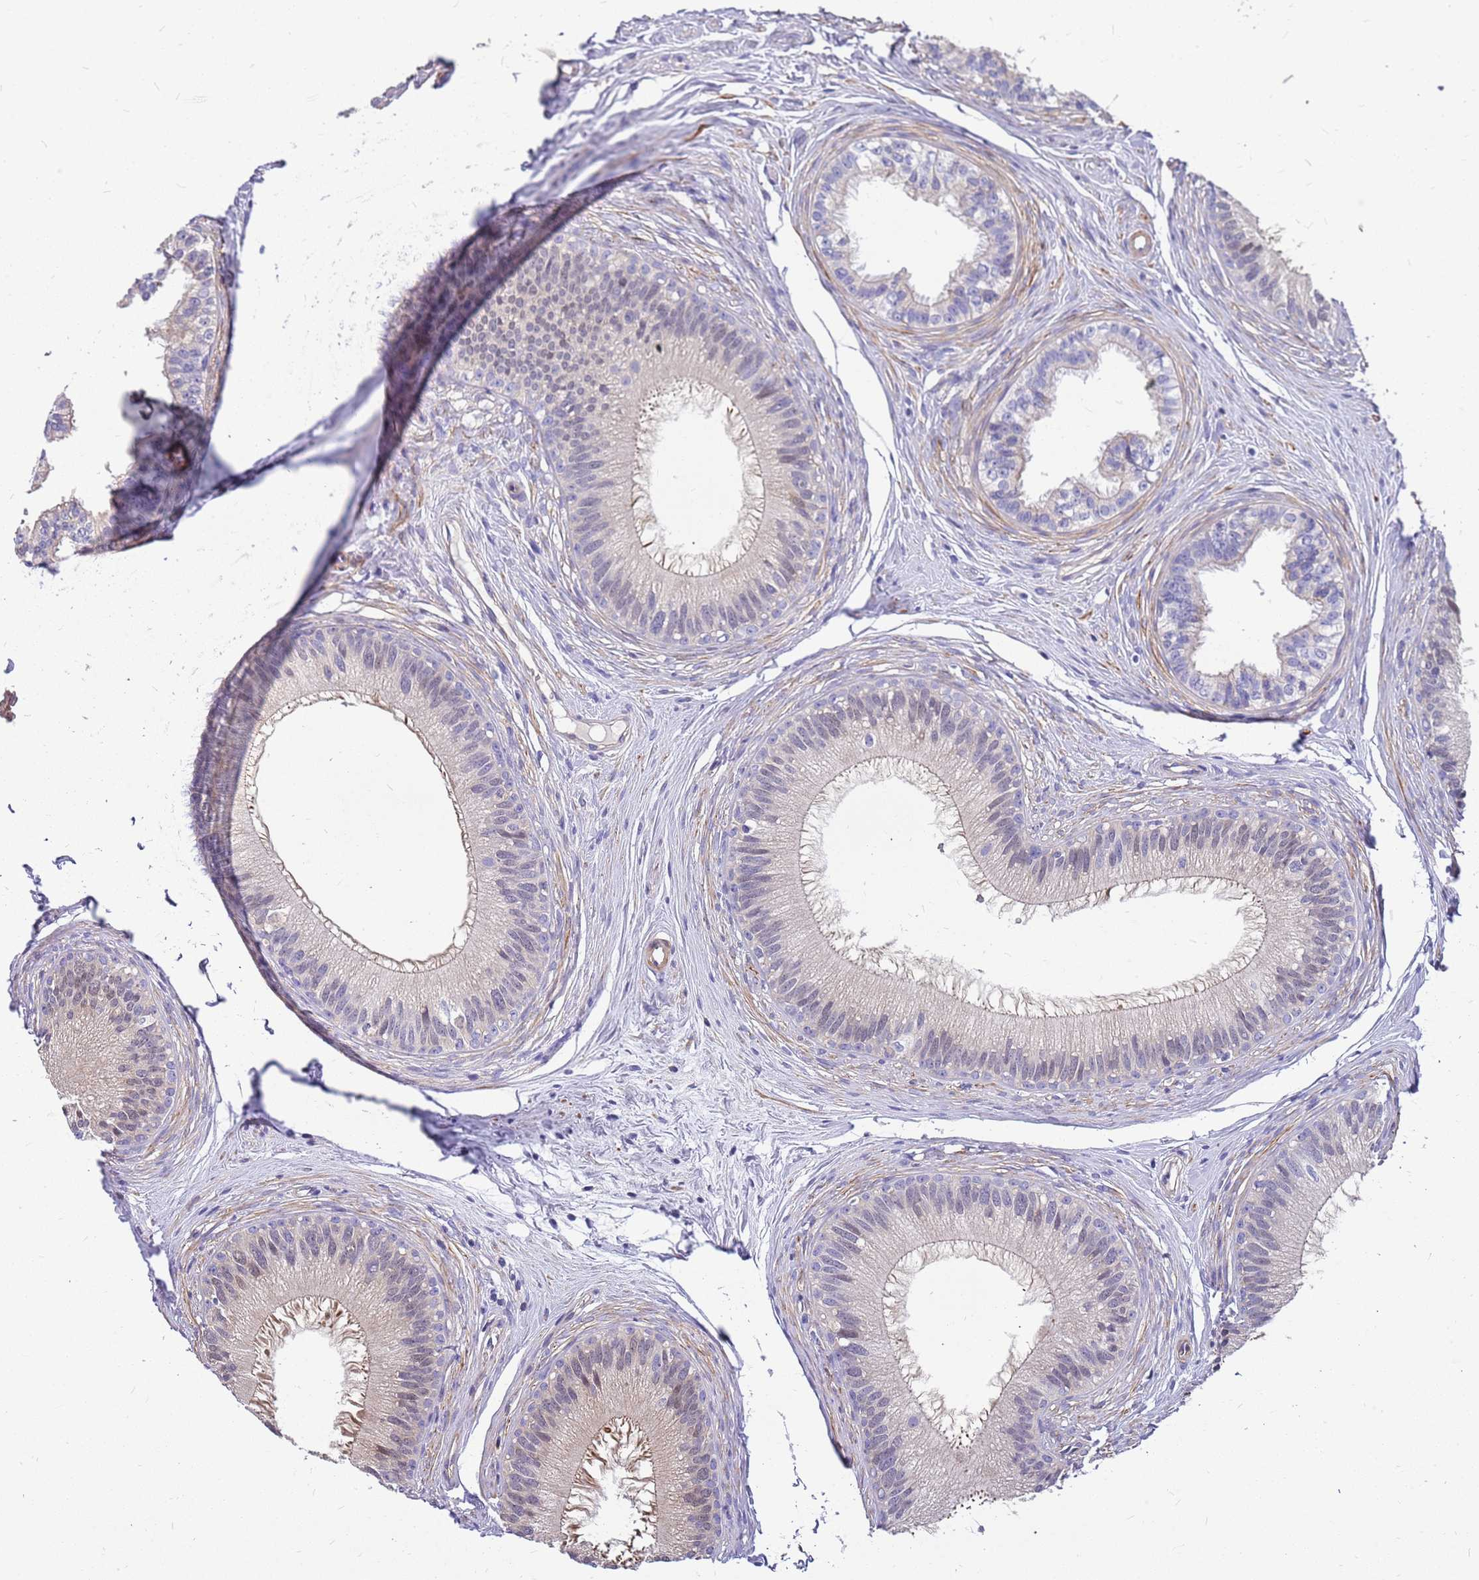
{"staining": {"intensity": "negative", "quantity": "none", "location": "none"}, "tissue": "epididymis", "cell_type": "Glandular cells", "image_type": "normal", "snomed": [{"axis": "morphology", "description": "Normal tissue, NOS"}, {"axis": "topography", "description": "Epididymis"}], "caption": "Epididymis was stained to show a protein in brown. There is no significant staining in glandular cells. (Brightfield microscopy of DAB immunohistochemistry at high magnification).", "gene": "MVD", "patient": {"sex": "male", "age": 27}}